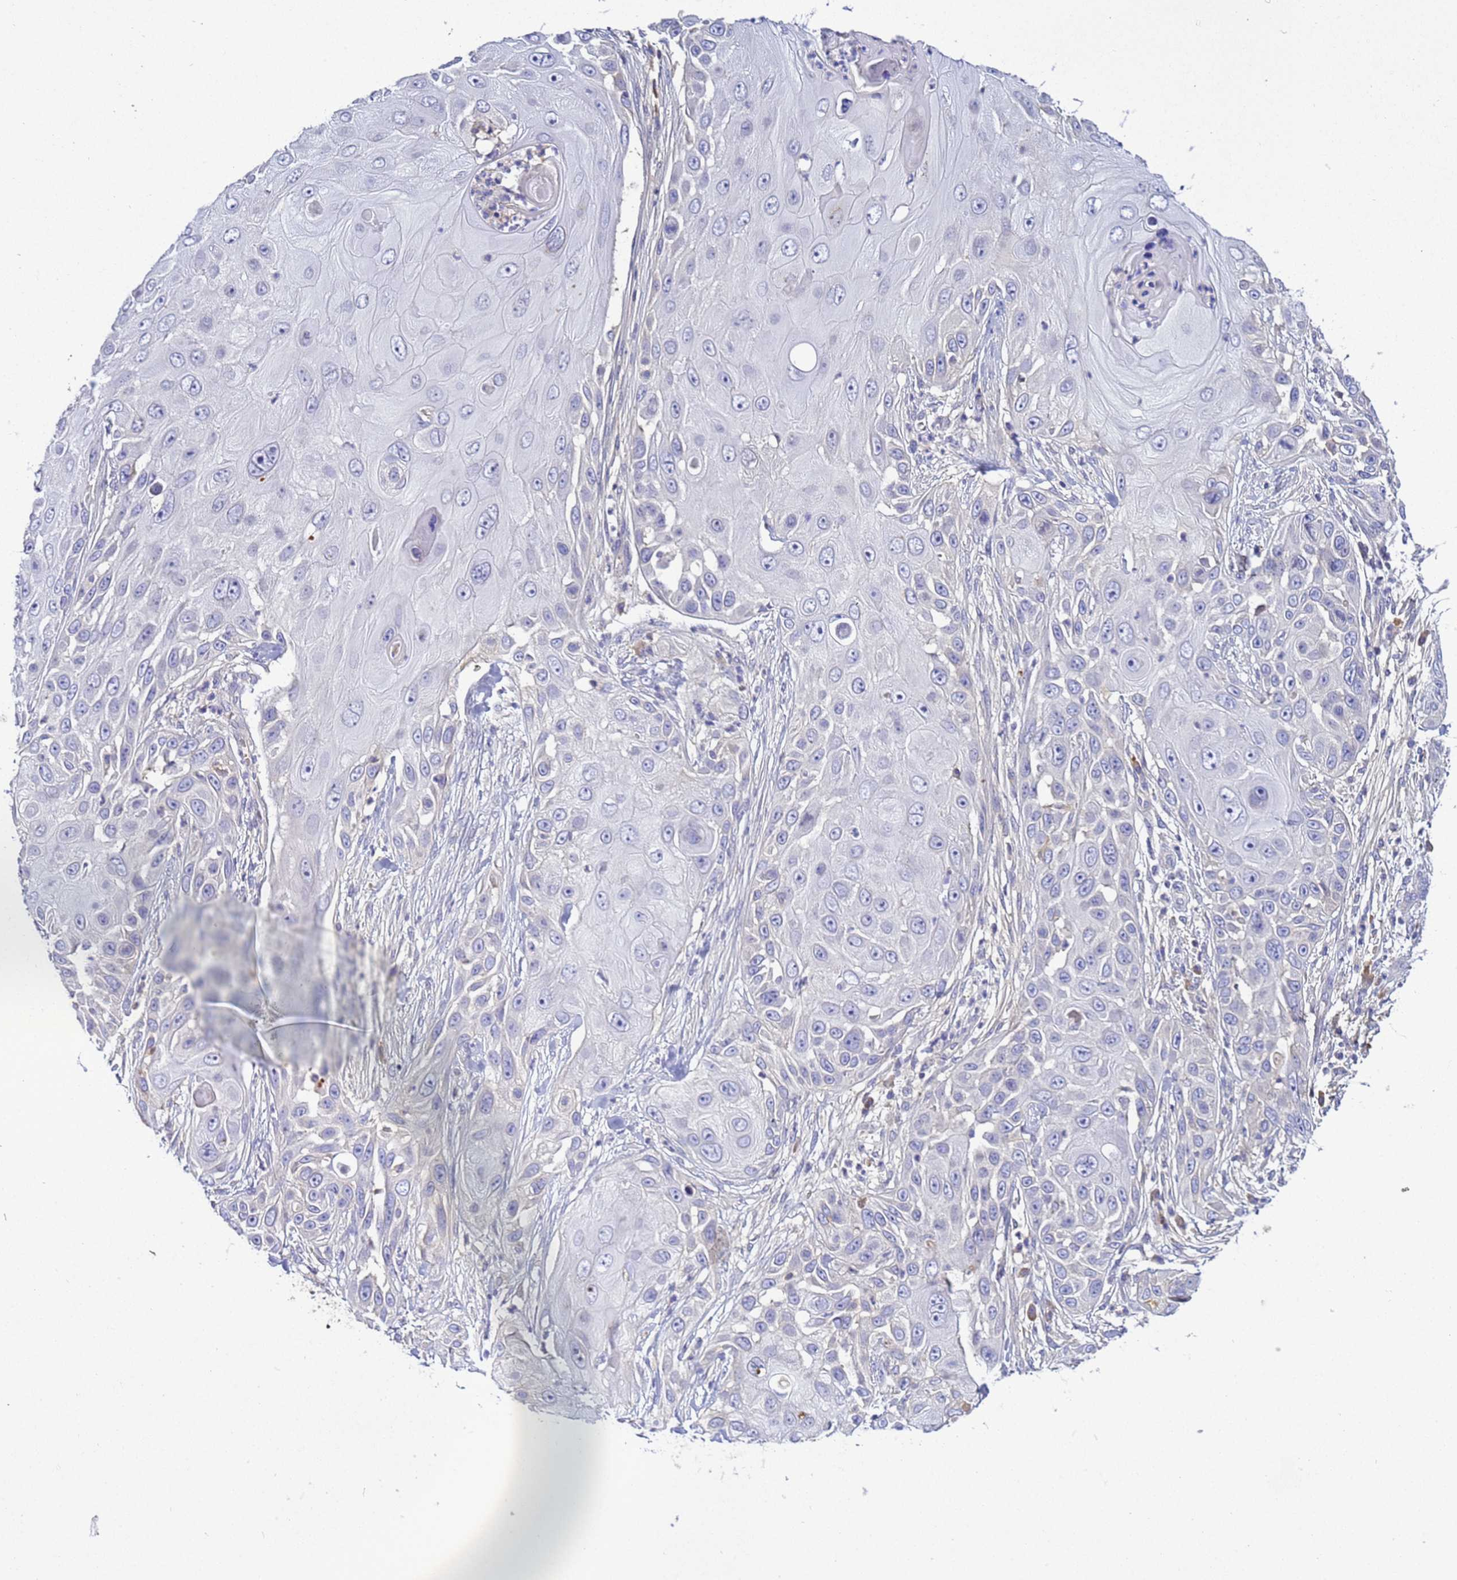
{"staining": {"intensity": "negative", "quantity": "none", "location": "none"}, "tissue": "skin cancer", "cell_type": "Tumor cells", "image_type": "cancer", "snomed": [{"axis": "morphology", "description": "Squamous cell carcinoma, NOS"}, {"axis": "topography", "description": "Skin"}], "caption": "The image demonstrates no significant positivity in tumor cells of skin cancer (squamous cell carcinoma).", "gene": "TBCD", "patient": {"sex": "female", "age": 44}}